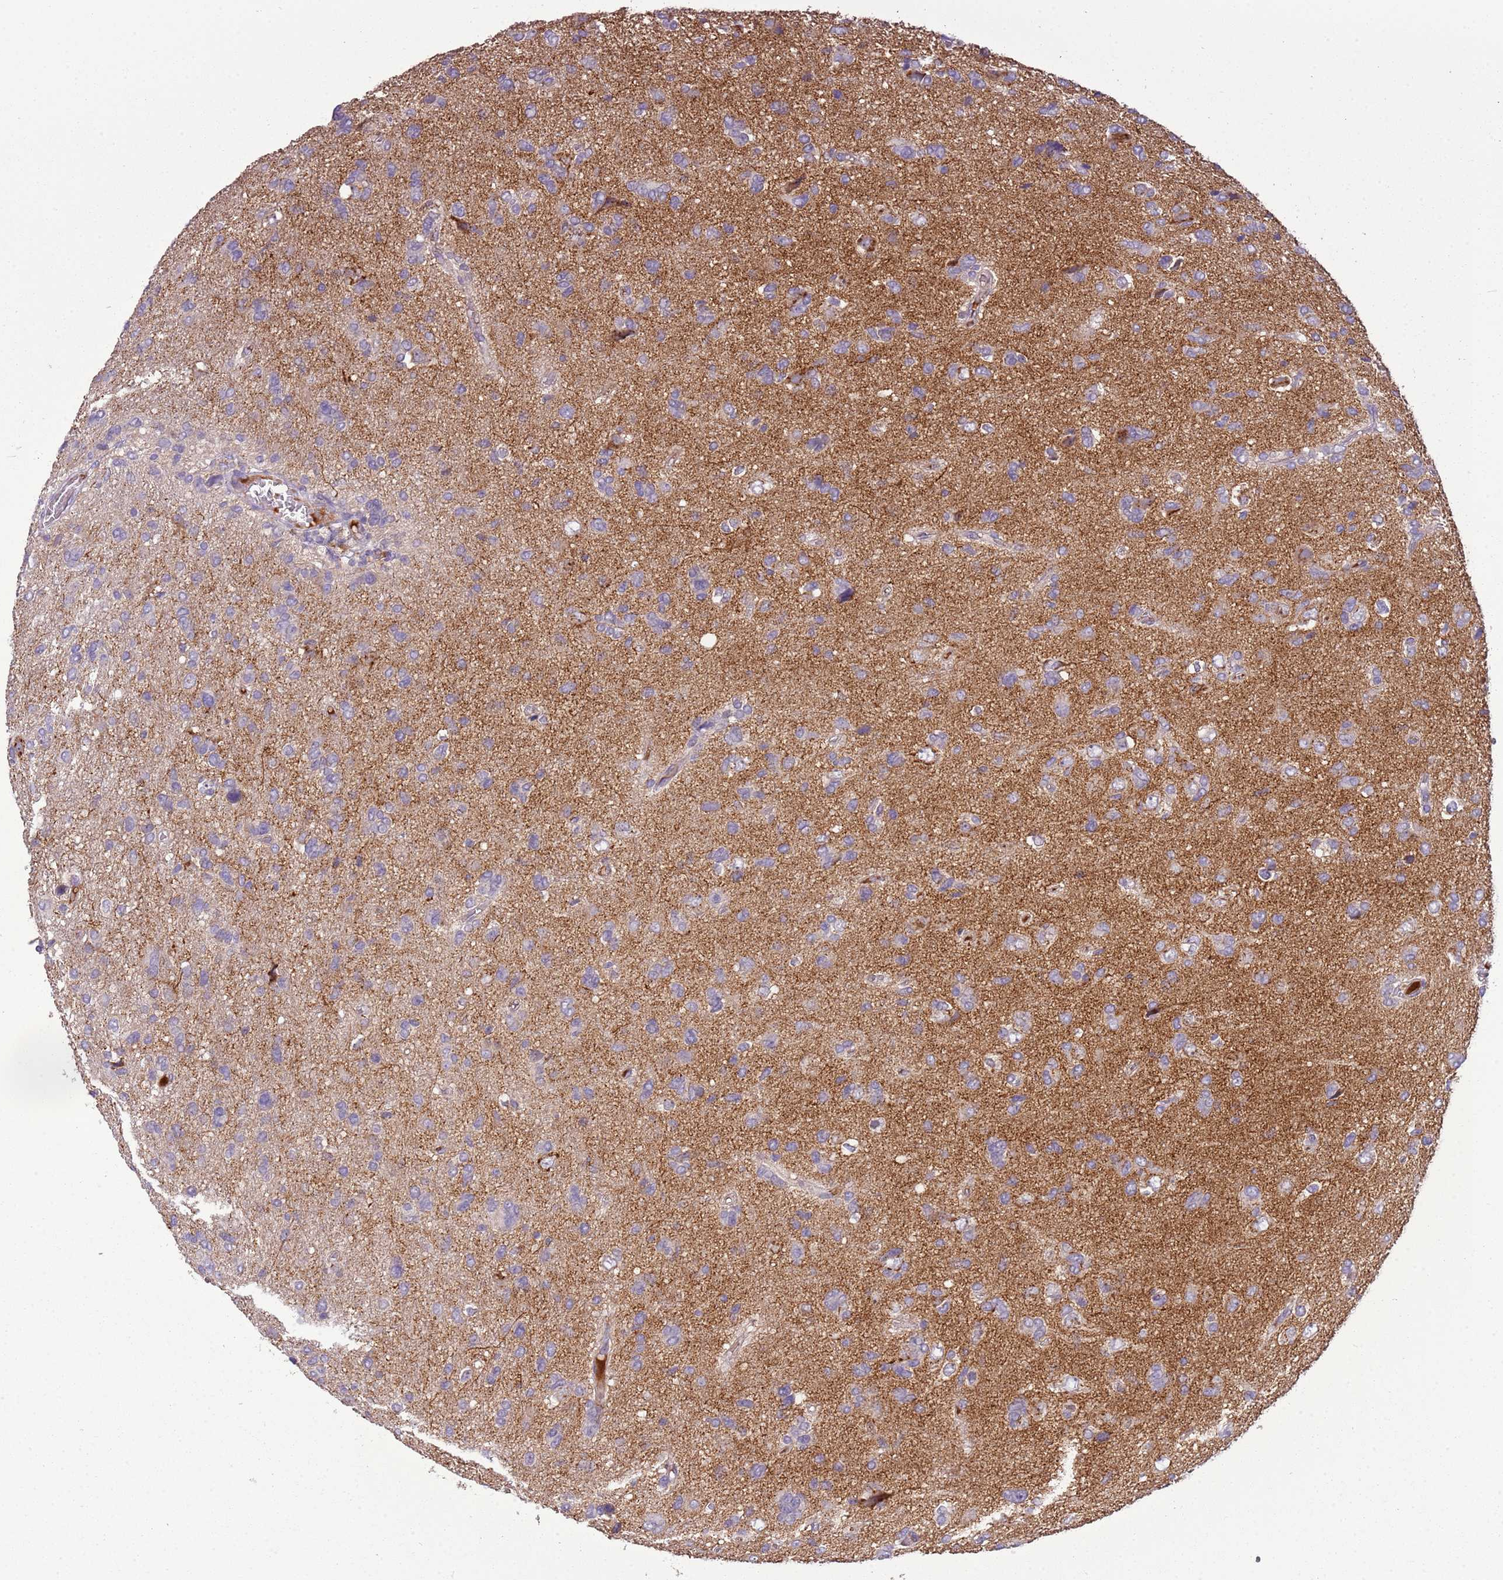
{"staining": {"intensity": "weak", "quantity": "<25%", "location": "cytoplasmic/membranous"}, "tissue": "glioma", "cell_type": "Tumor cells", "image_type": "cancer", "snomed": [{"axis": "morphology", "description": "Glioma, malignant, High grade"}, {"axis": "topography", "description": "Brain"}], "caption": "Immunohistochemistry of human malignant glioma (high-grade) exhibits no expression in tumor cells.", "gene": "SCAMP5", "patient": {"sex": "female", "age": 59}}